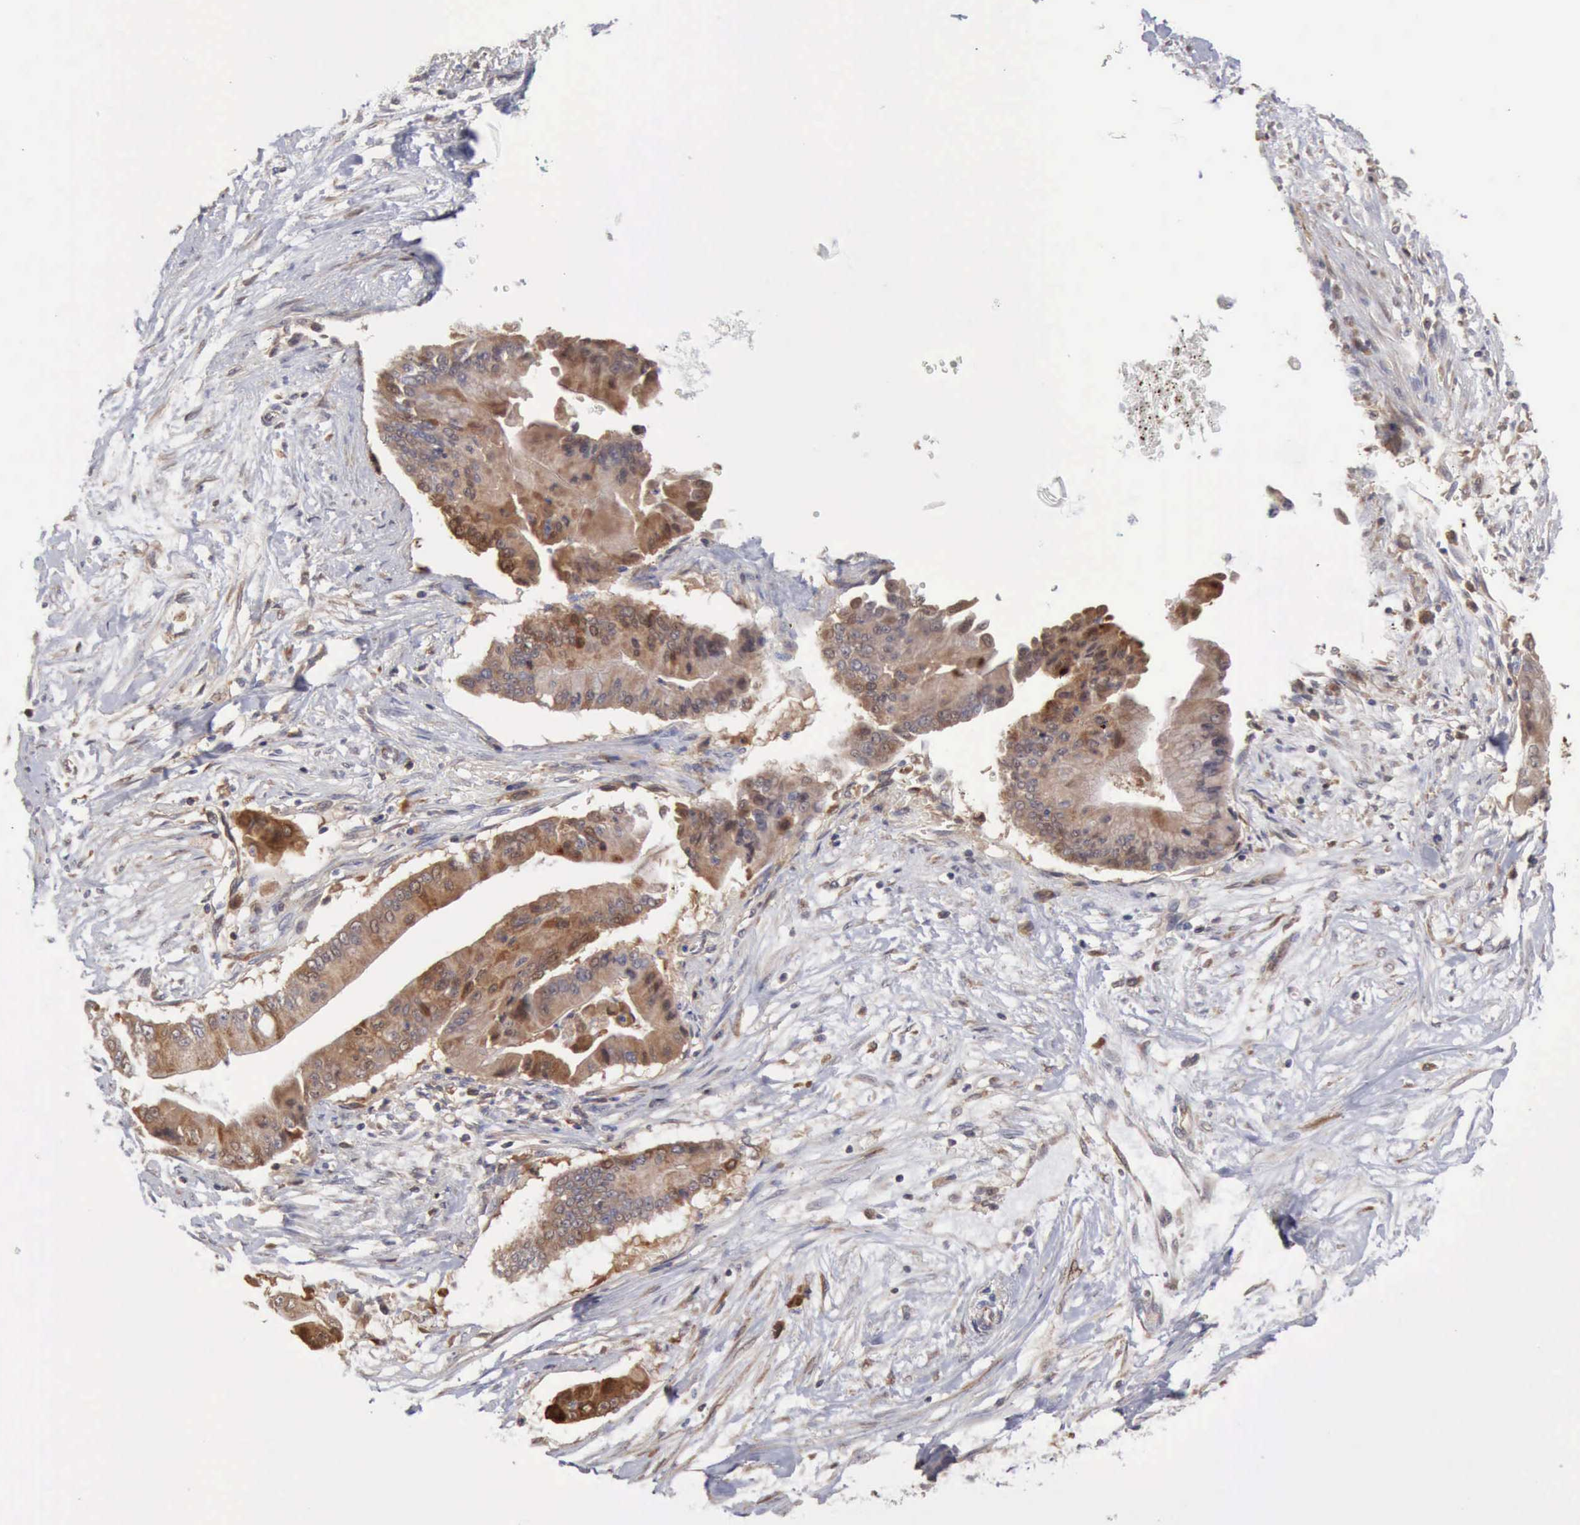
{"staining": {"intensity": "moderate", "quantity": ">75%", "location": "cytoplasmic/membranous"}, "tissue": "pancreatic cancer", "cell_type": "Tumor cells", "image_type": "cancer", "snomed": [{"axis": "morphology", "description": "Adenocarcinoma, NOS"}, {"axis": "topography", "description": "Pancreas"}], "caption": "The image reveals a brown stain indicating the presence of a protein in the cytoplasmic/membranous of tumor cells in adenocarcinoma (pancreatic).", "gene": "APOL2", "patient": {"sex": "male", "age": 62}}